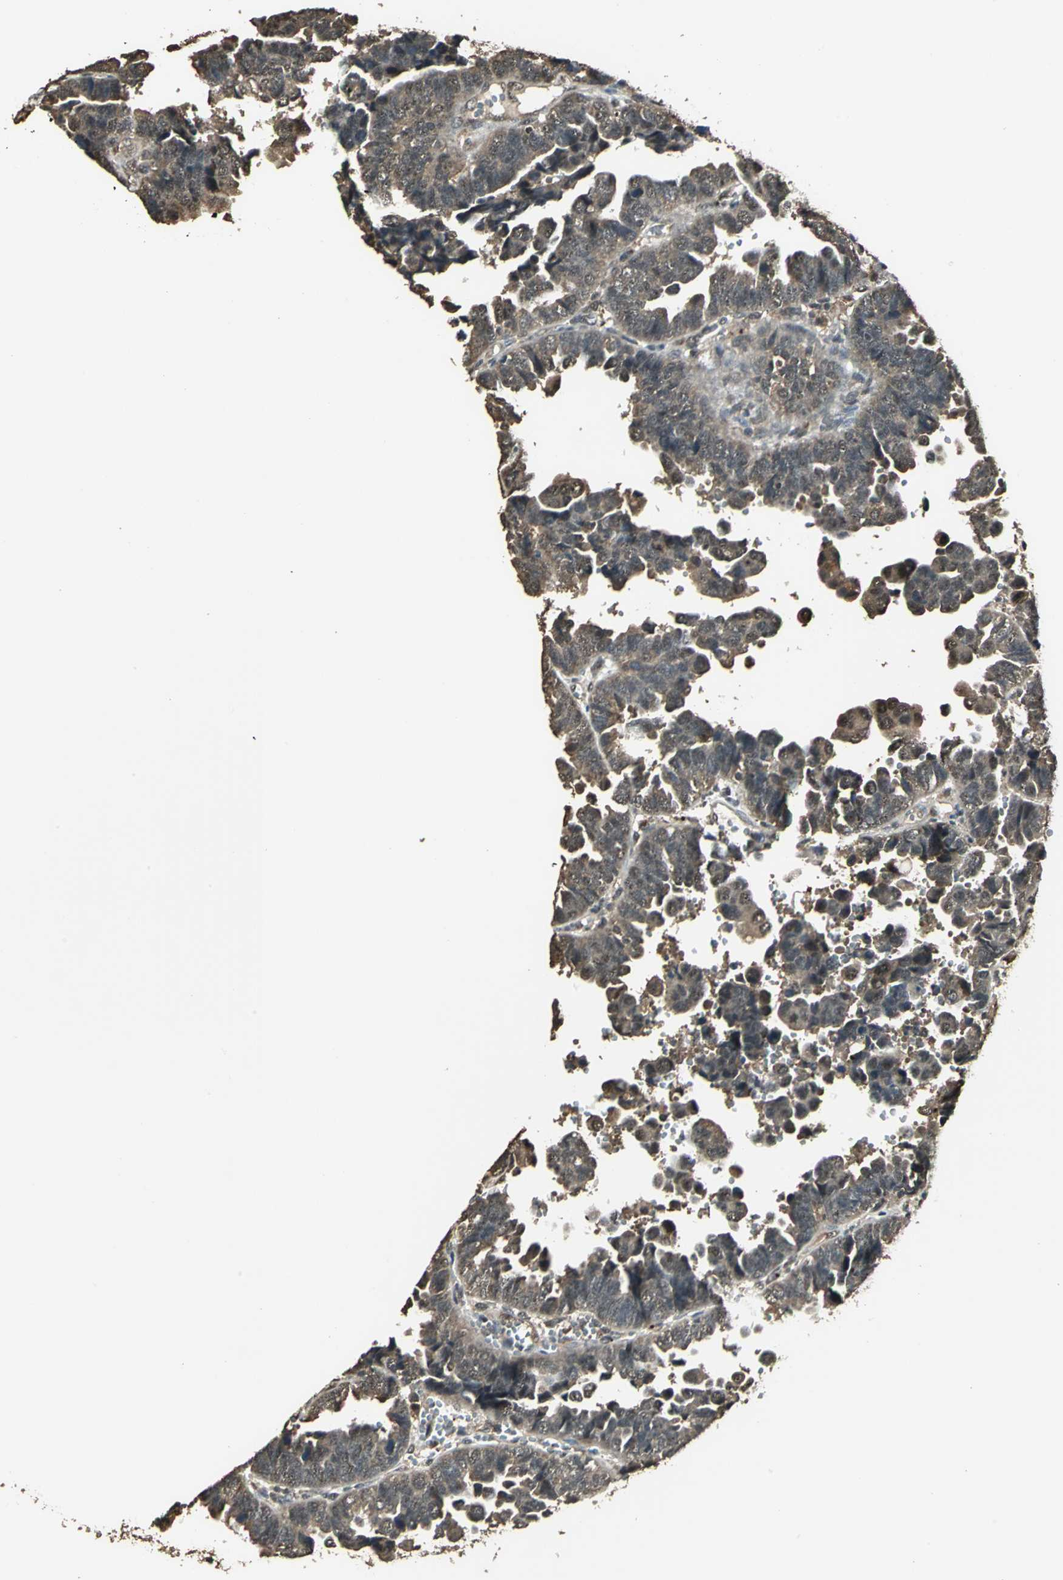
{"staining": {"intensity": "strong", "quantity": ">75%", "location": "cytoplasmic/membranous"}, "tissue": "endometrial cancer", "cell_type": "Tumor cells", "image_type": "cancer", "snomed": [{"axis": "morphology", "description": "Adenocarcinoma, NOS"}, {"axis": "topography", "description": "Endometrium"}], "caption": "Immunohistochemistry (IHC) micrograph of endometrial adenocarcinoma stained for a protein (brown), which displays high levels of strong cytoplasmic/membranous staining in approximately >75% of tumor cells.", "gene": "UCHL5", "patient": {"sex": "female", "age": 75}}